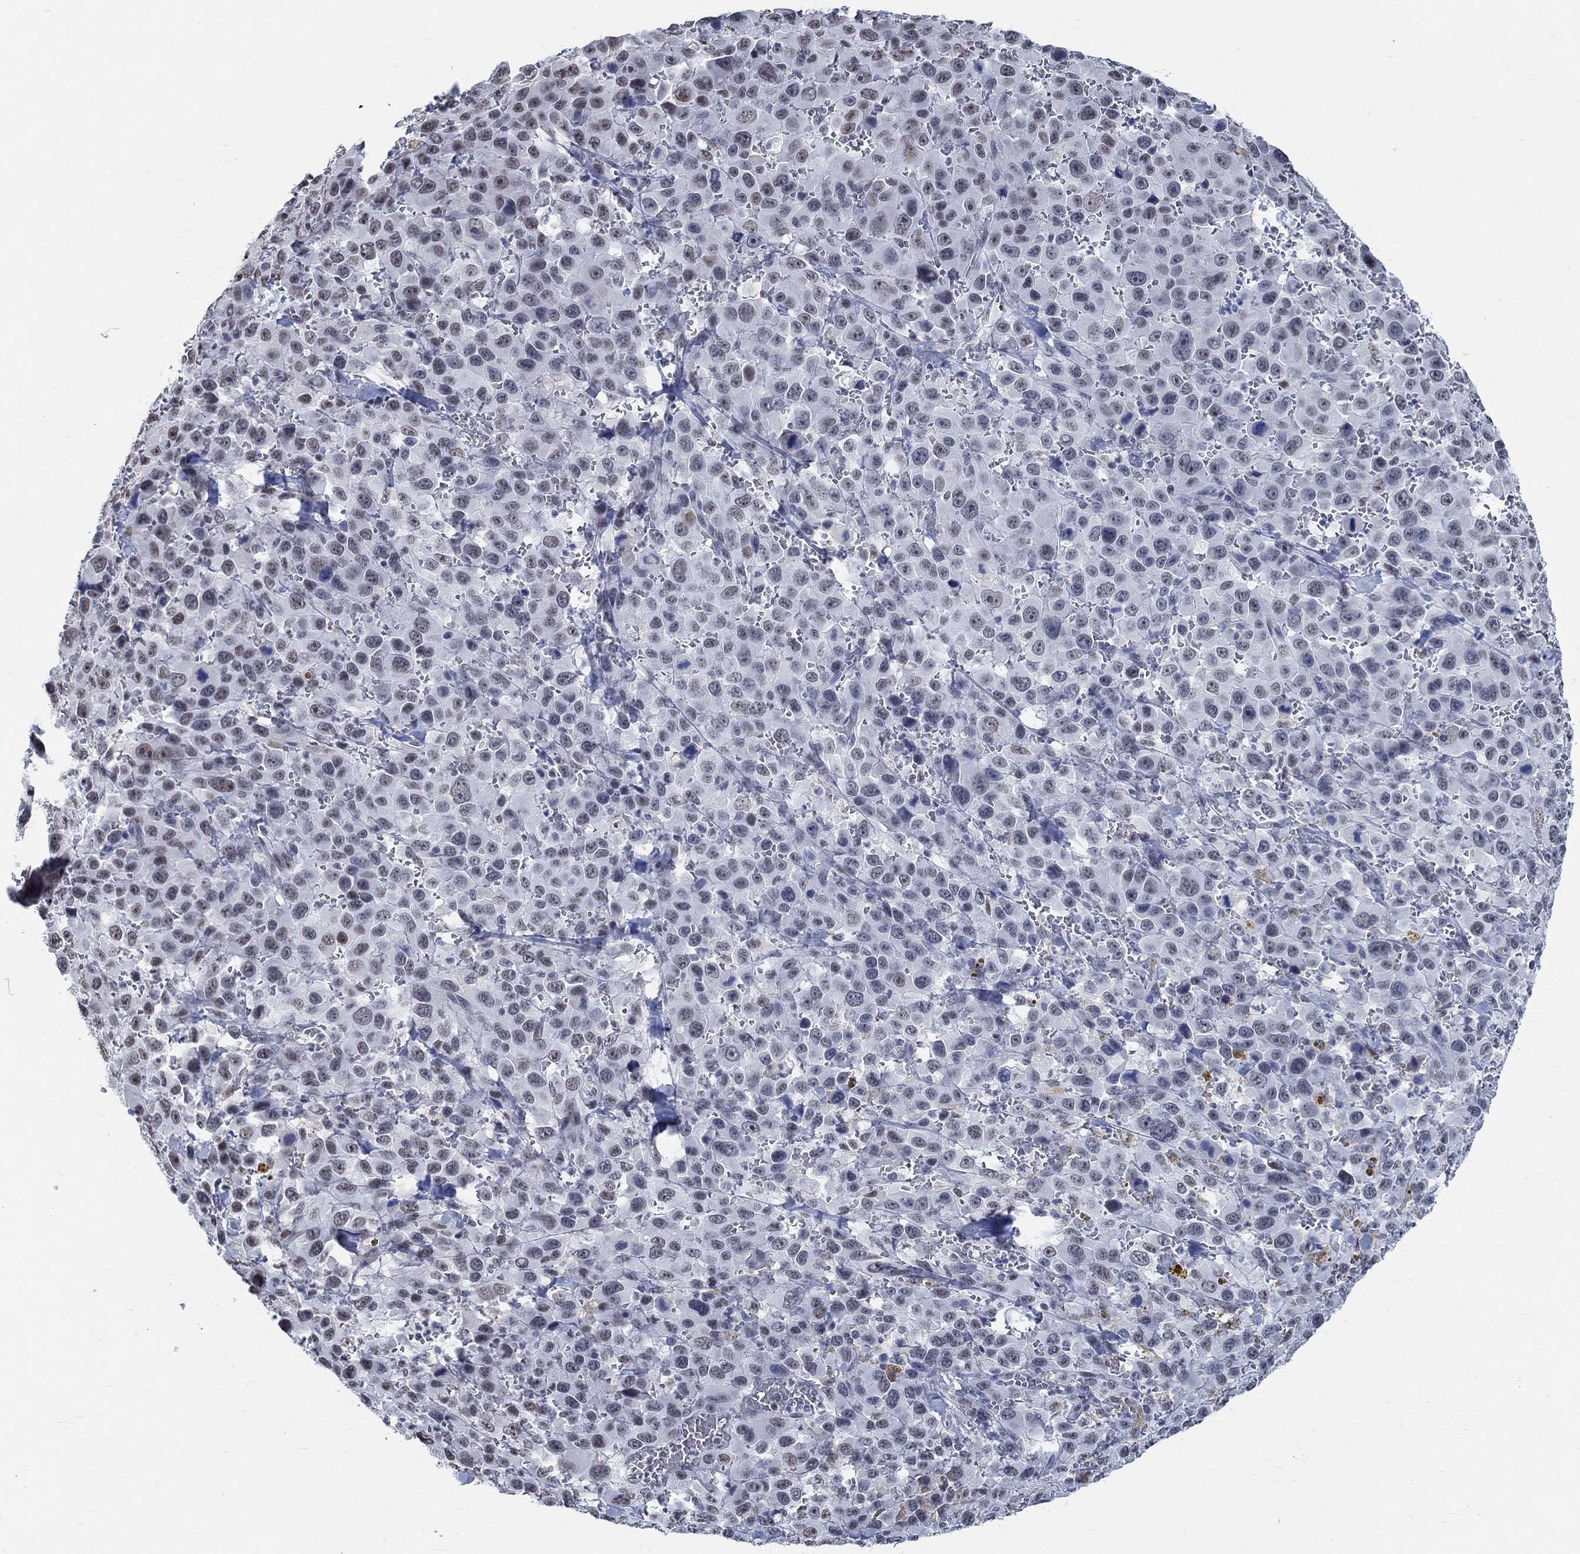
{"staining": {"intensity": "negative", "quantity": "none", "location": "none"}, "tissue": "melanoma", "cell_type": "Tumor cells", "image_type": "cancer", "snomed": [{"axis": "morphology", "description": "Malignant melanoma, NOS"}, {"axis": "topography", "description": "Skin"}], "caption": "Malignant melanoma was stained to show a protein in brown. There is no significant expression in tumor cells. Brightfield microscopy of immunohistochemistry (IHC) stained with DAB (brown) and hematoxylin (blue), captured at high magnification.", "gene": "KCNH8", "patient": {"sex": "female", "age": 91}}